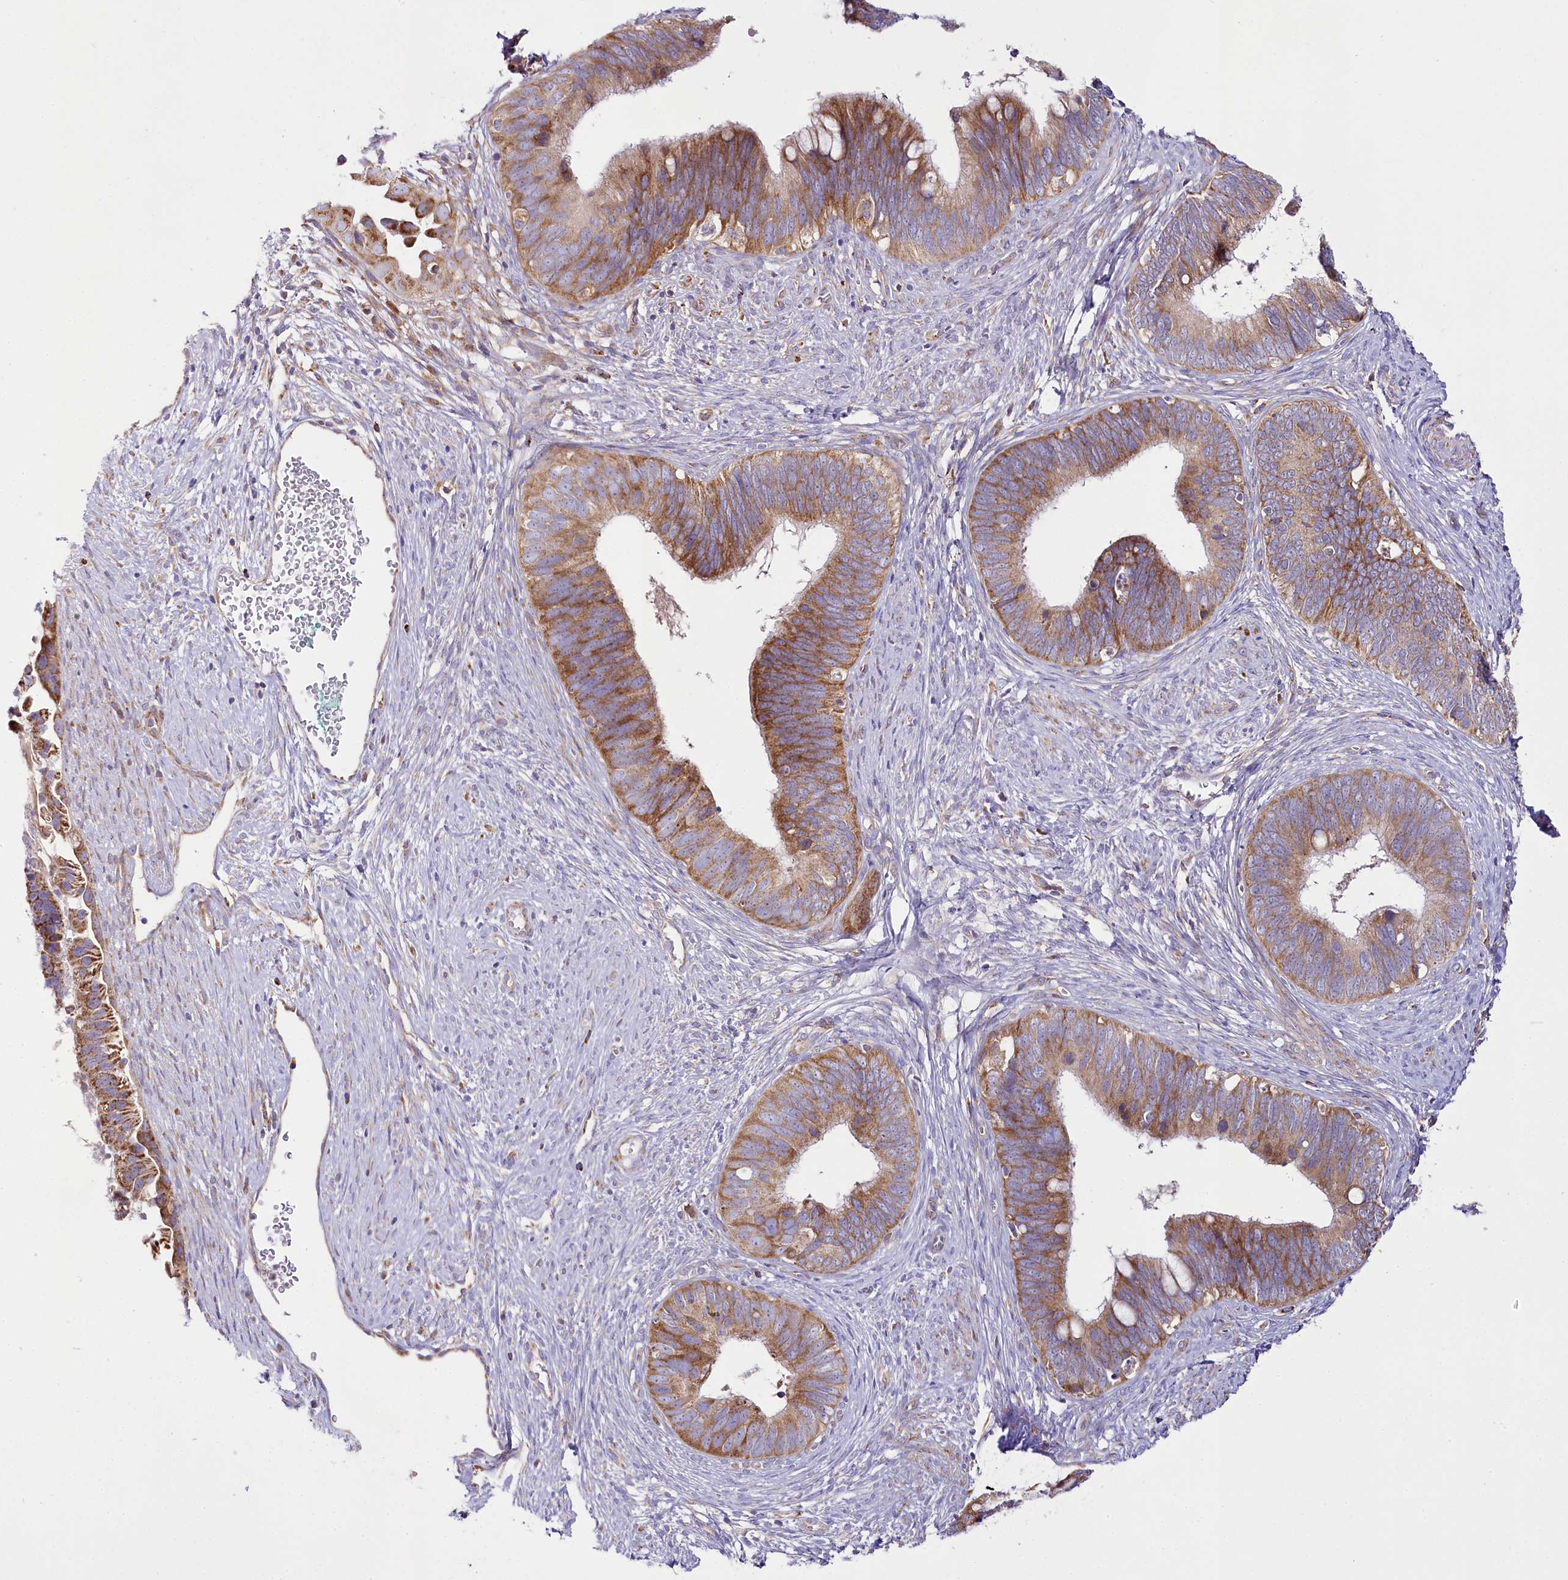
{"staining": {"intensity": "moderate", "quantity": ">75%", "location": "cytoplasmic/membranous"}, "tissue": "cervical cancer", "cell_type": "Tumor cells", "image_type": "cancer", "snomed": [{"axis": "morphology", "description": "Adenocarcinoma, NOS"}, {"axis": "topography", "description": "Cervix"}], "caption": "Immunohistochemistry (DAB) staining of adenocarcinoma (cervical) displays moderate cytoplasmic/membranous protein staining in approximately >75% of tumor cells. Using DAB (brown) and hematoxylin (blue) stains, captured at high magnification using brightfield microscopy.", "gene": "THUMPD3", "patient": {"sex": "female", "age": 42}}